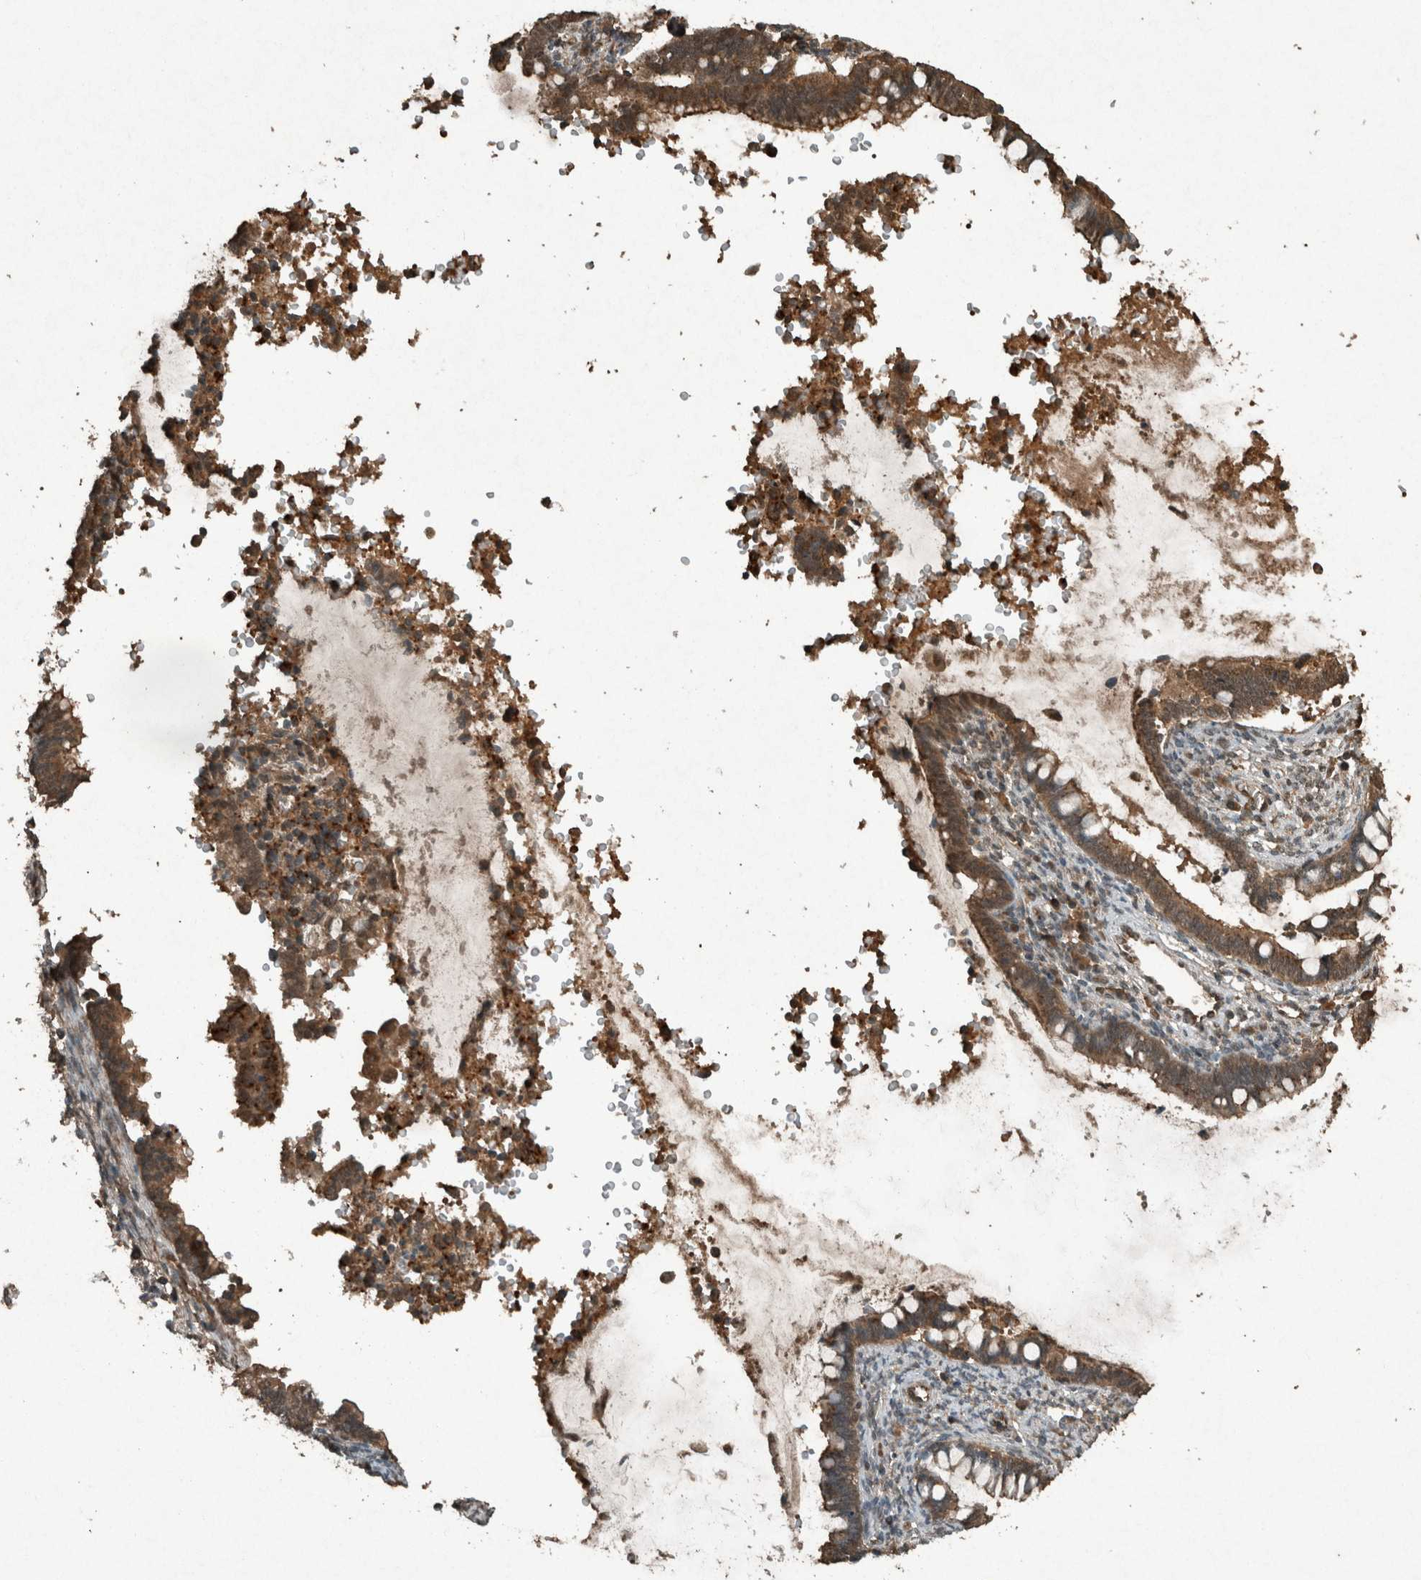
{"staining": {"intensity": "moderate", "quantity": ">75%", "location": "cytoplasmic/membranous"}, "tissue": "cervical cancer", "cell_type": "Tumor cells", "image_type": "cancer", "snomed": [{"axis": "morphology", "description": "Adenocarcinoma, NOS"}, {"axis": "topography", "description": "Cervix"}], "caption": "This histopathology image displays immunohistochemistry staining of cervical adenocarcinoma, with medium moderate cytoplasmic/membranous staining in approximately >75% of tumor cells.", "gene": "ARHGEF12", "patient": {"sex": "female", "age": 44}}